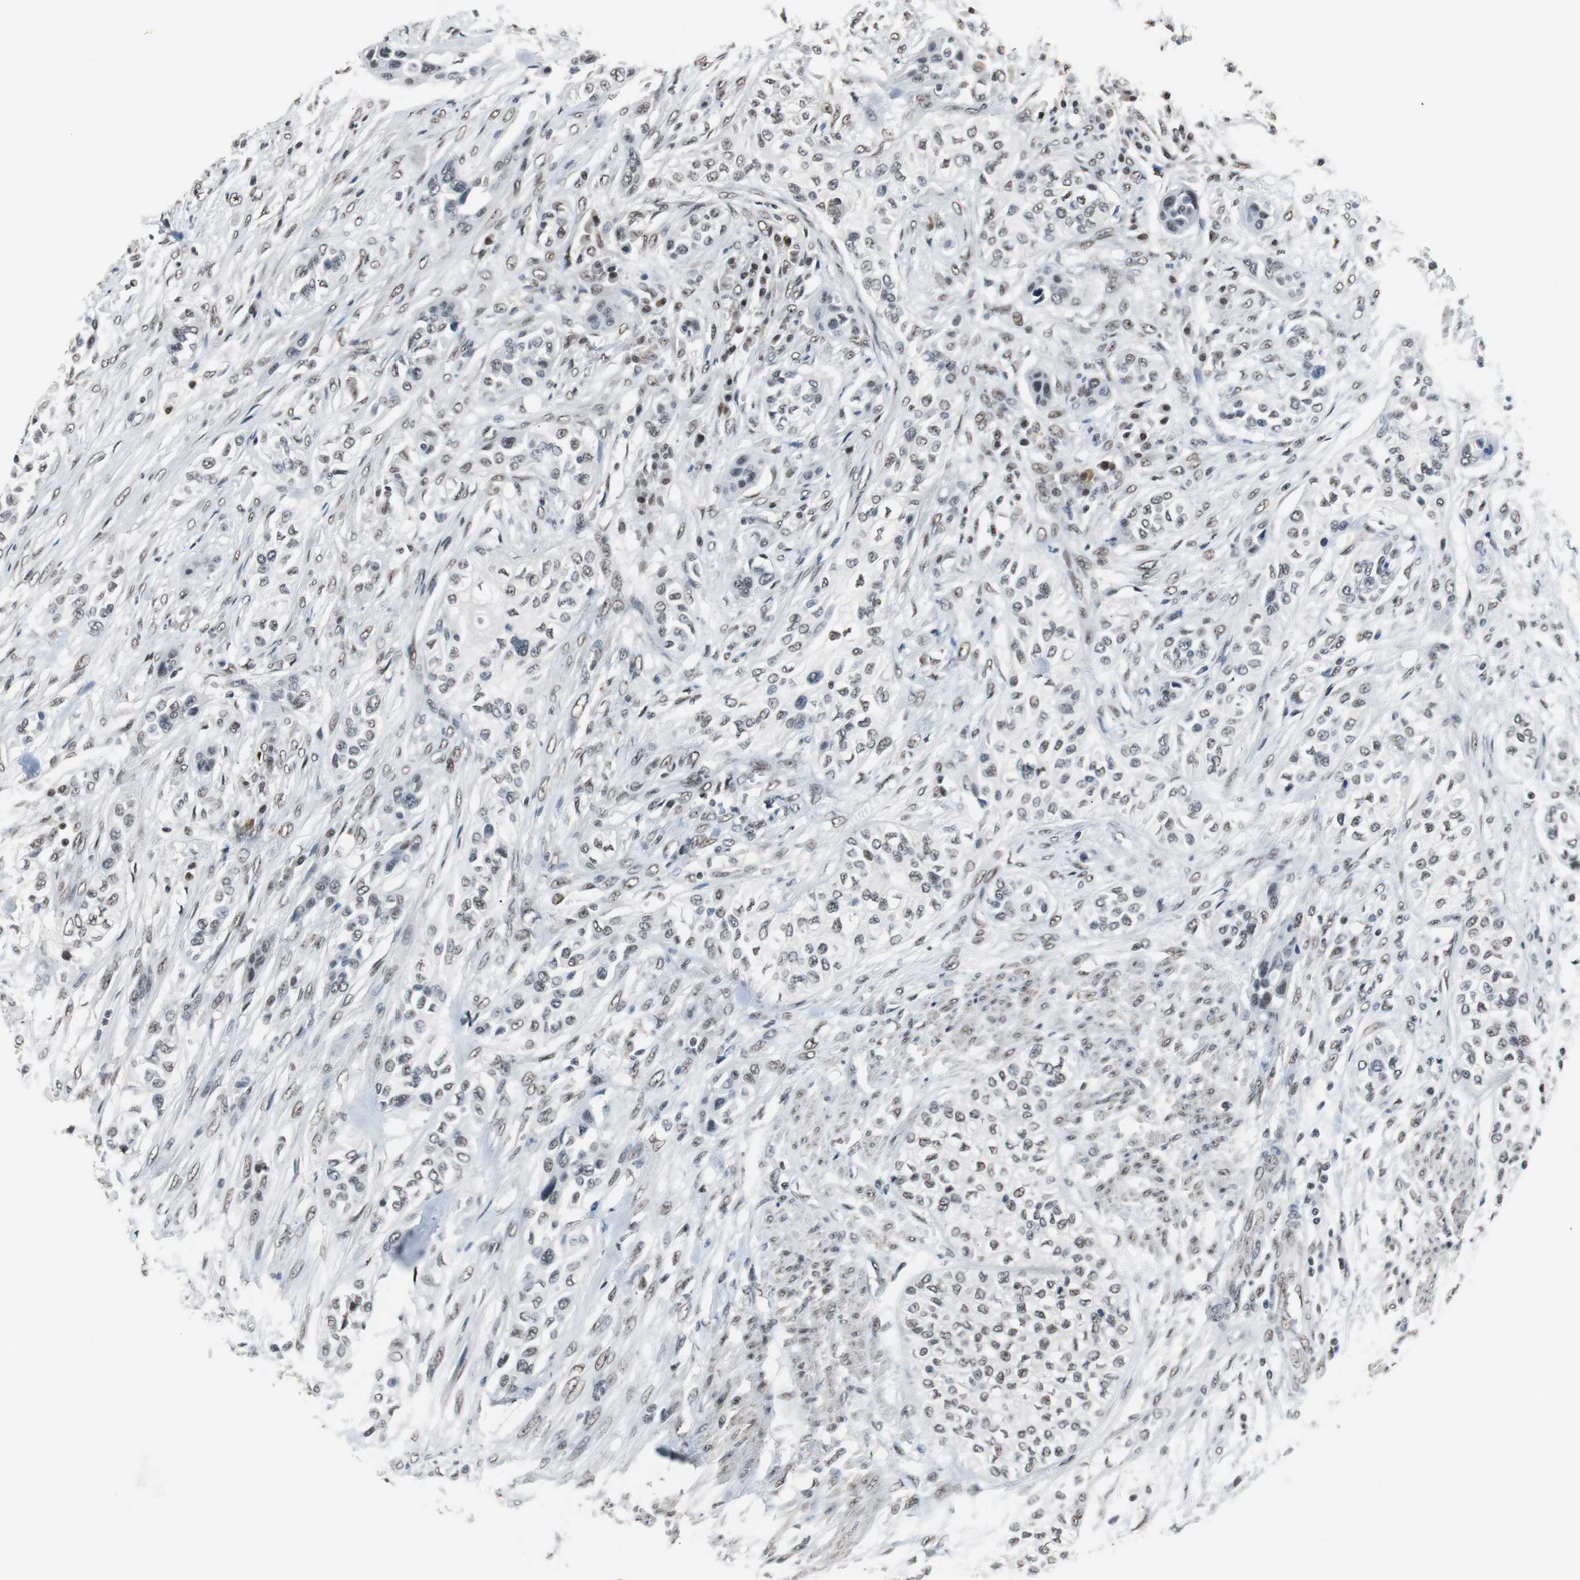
{"staining": {"intensity": "strong", "quantity": ">75%", "location": "nuclear"}, "tissue": "urothelial cancer", "cell_type": "Tumor cells", "image_type": "cancer", "snomed": [{"axis": "morphology", "description": "Urothelial carcinoma, High grade"}, {"axis": "topography", "description": "Urinary bladder"}], "caption": "Immunohistochemistry of human urothelial cancer displays high levels of strong nuclear positivity in about >75% of tumor cells. (Stains: DAB in brown, nuclei in blue, Microscopy: brightfield microscopy at high magnification).", "gene": "TAF7", "patient": {"sex": "male", "age": 74}}